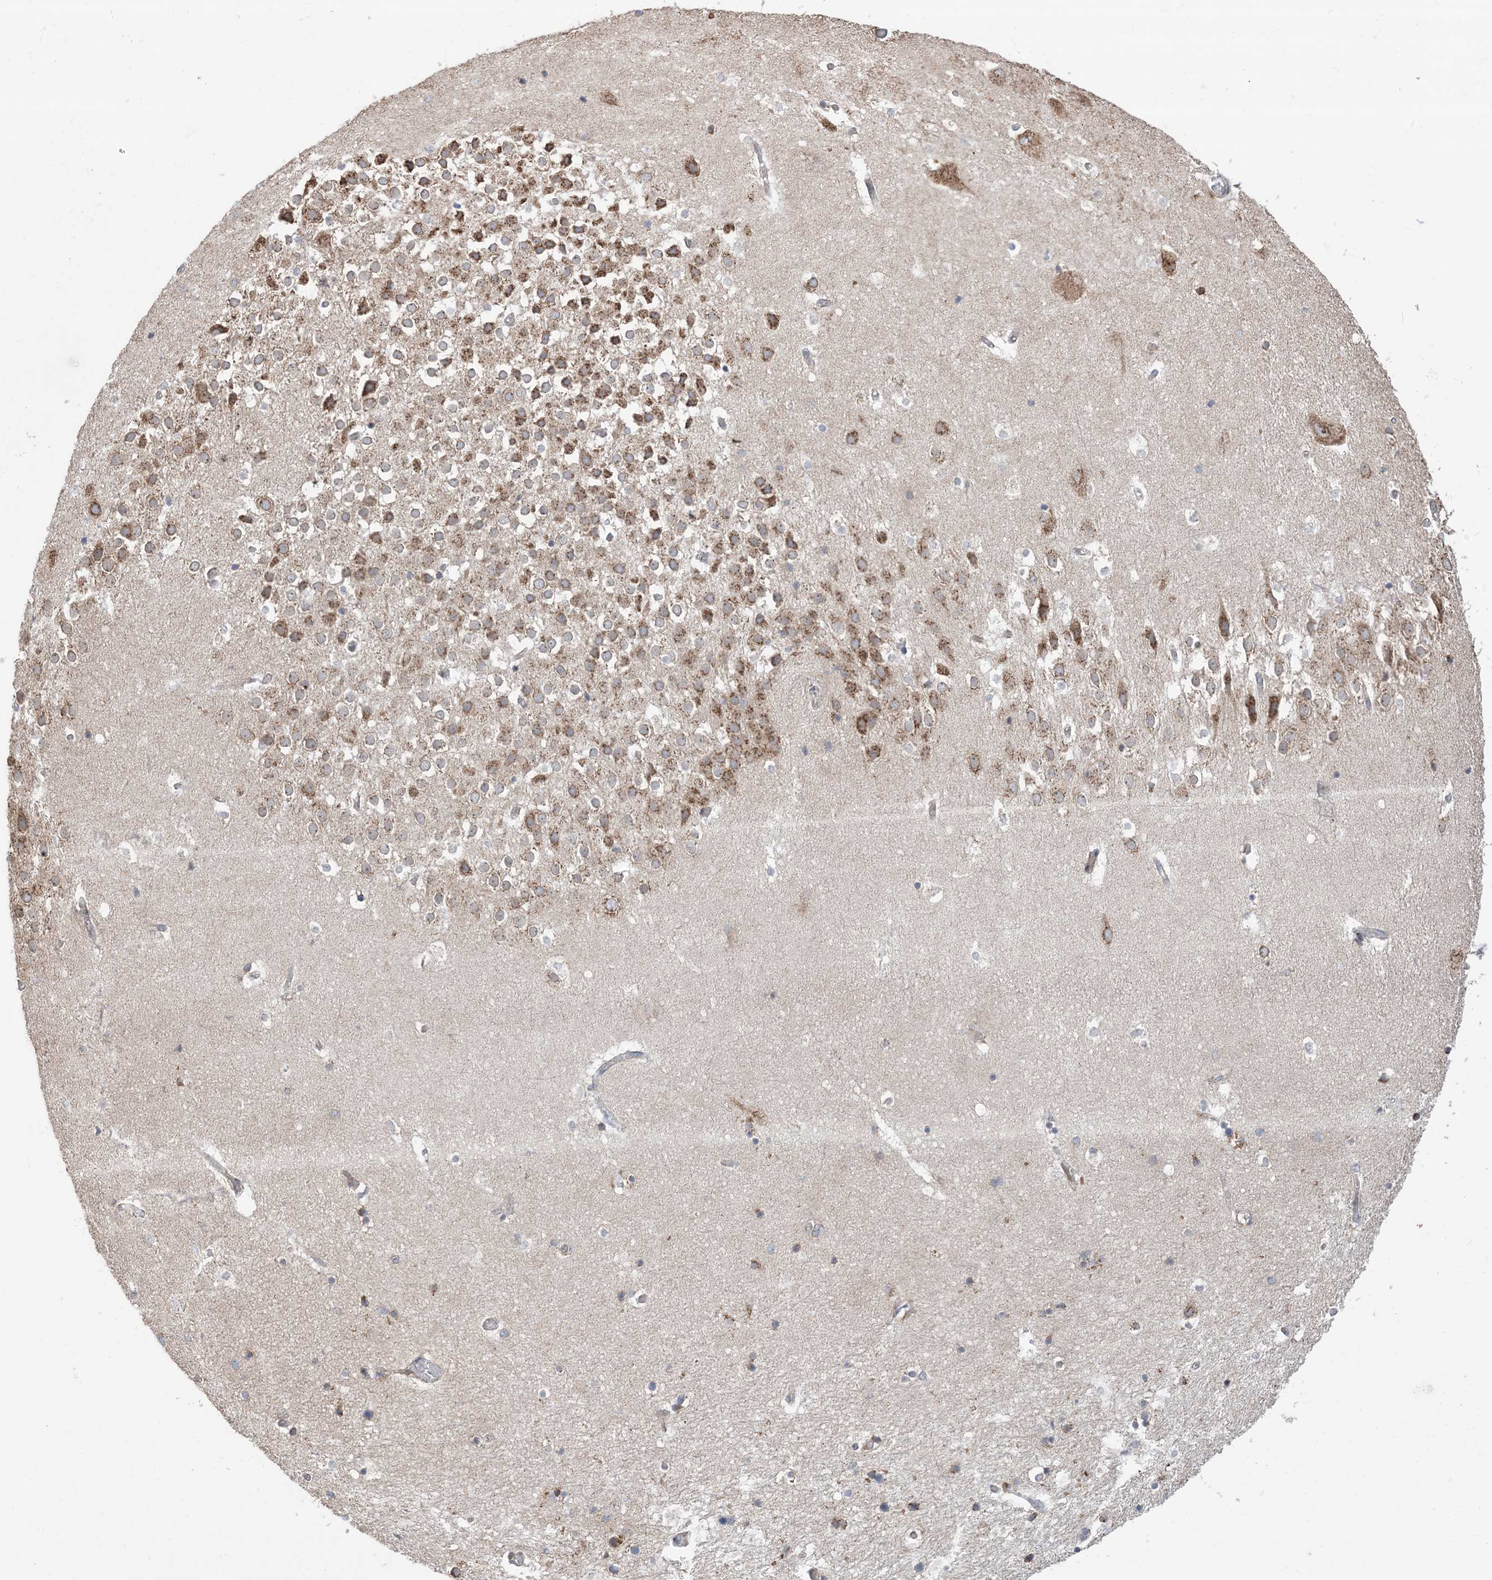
{"staining": {"intensity": "moderate", "quantity": "25%-75%", "location": "cytoplasmic/membranous"}, "tissue": "hippocampus", "cell_type": "Glial cells", "image_type": "normal", "snomed": [{"axis": "morphology", "description": "Normal tissue, NOS"}, {"axis": "topography", "description": "Hippocampus"}], "caption": "Normal hippocampus was stained to show a protein in brown. There is medium levels of moderate cytoplasmic/membranous staining in approximately 25%-75% of glial cells. The staining was performed using DAB (3,3'-diaminobenzidine) to visualize the protein expression in brown, while the nuclei were stained in blue with hematoxylin (Magnification: 20x).", "gene": "CLEC16A", "patient": {"sex": "female", "age": 52}}